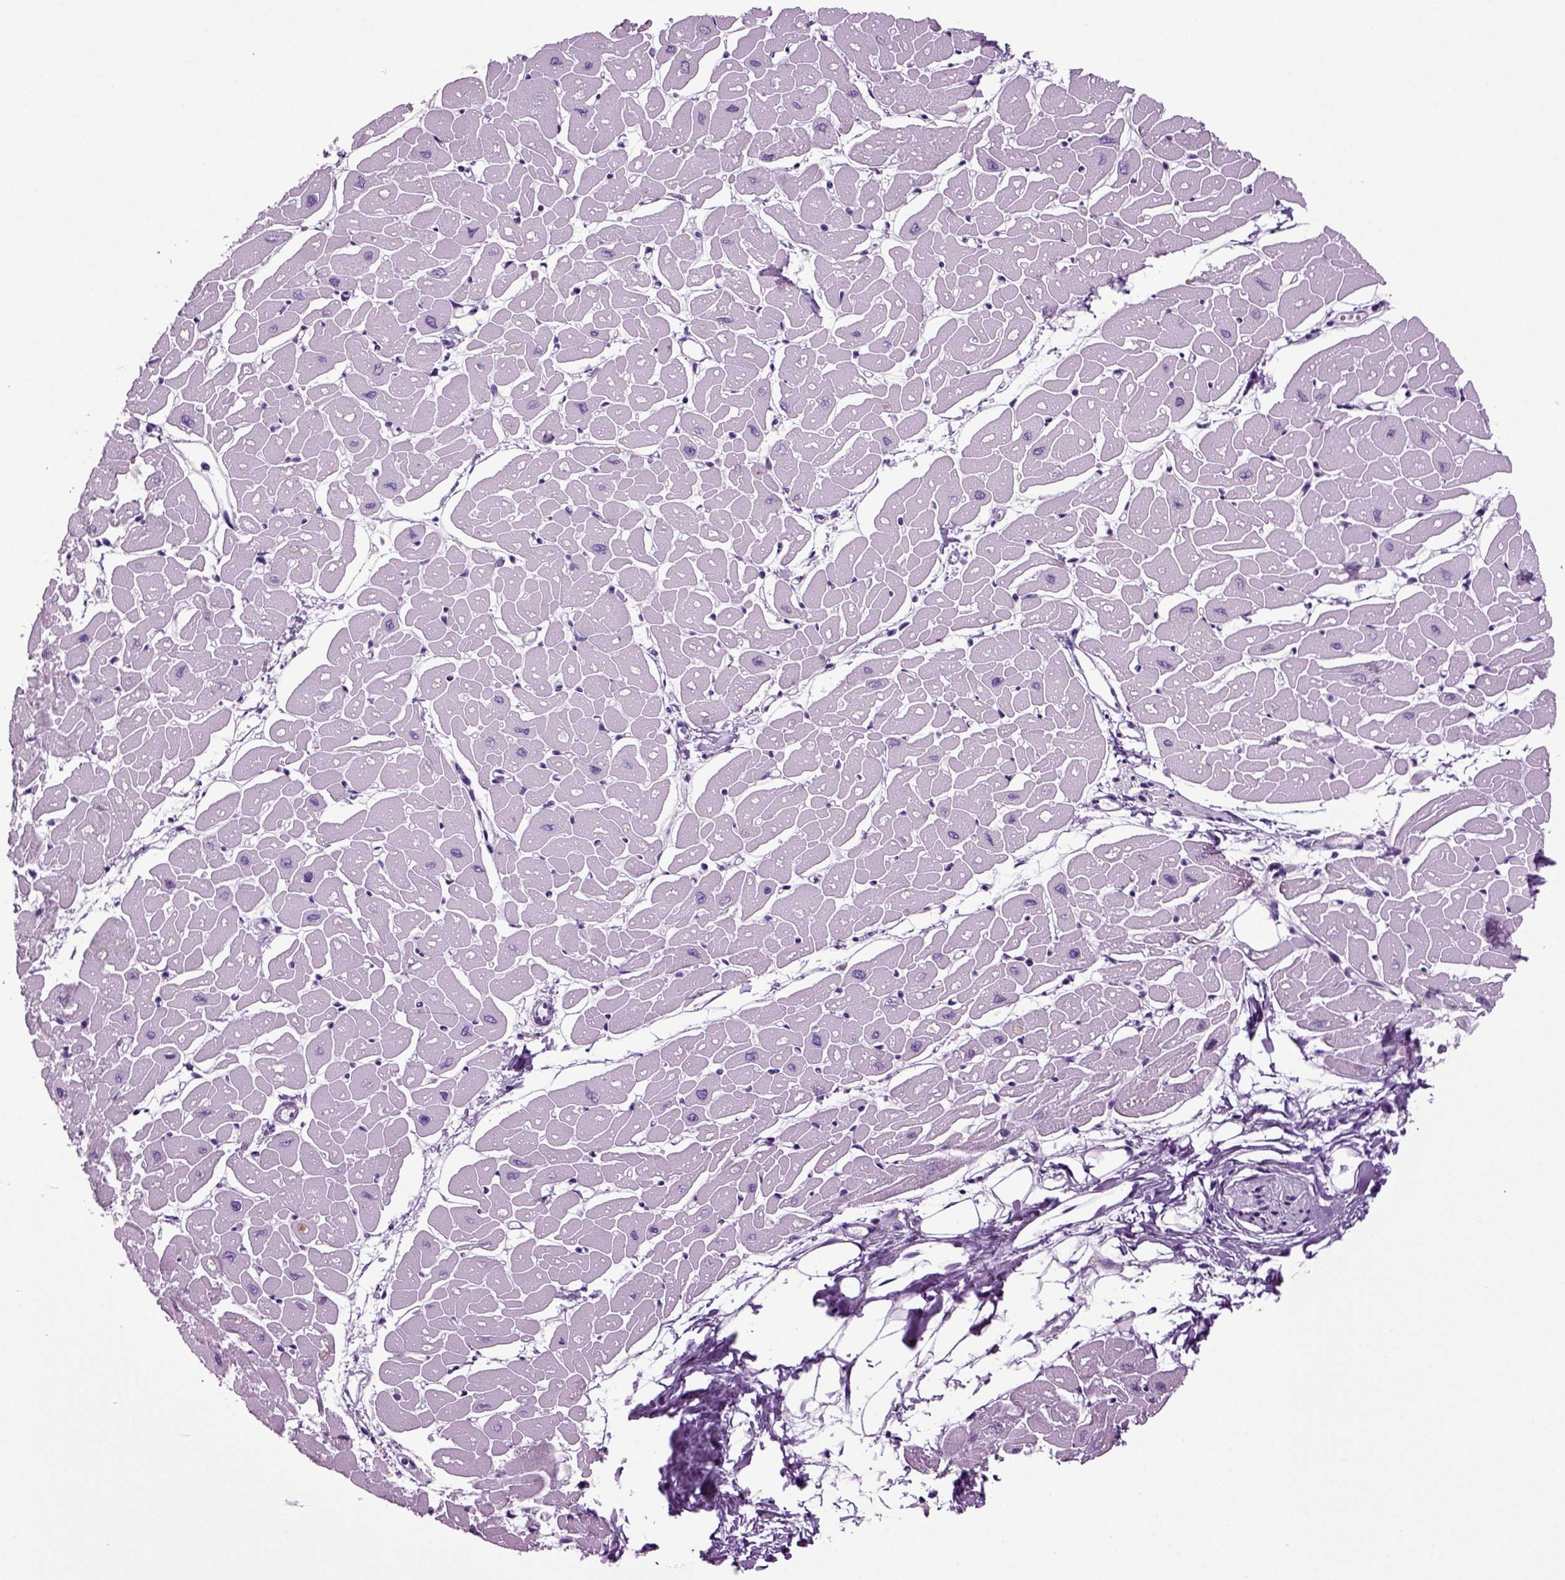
{"staining": {"intensity": "negative", "quantity": "none", "location": "none"}, "tissue": "heart muscle", "cell_type": "Cardiomyocytes", "image_type": "normal", "snomed": [{"axis": "morphology", "description": "Normal tissue, NOS"}, {"axis": "topography", "description": "Heart"}], "caption": "This is a micrograph of IHC staining of benign heart muscle, which shows no staining in cardiomyocytes.", "gene": "RFX3", "patient": {"sex": "male", "age": 57}}